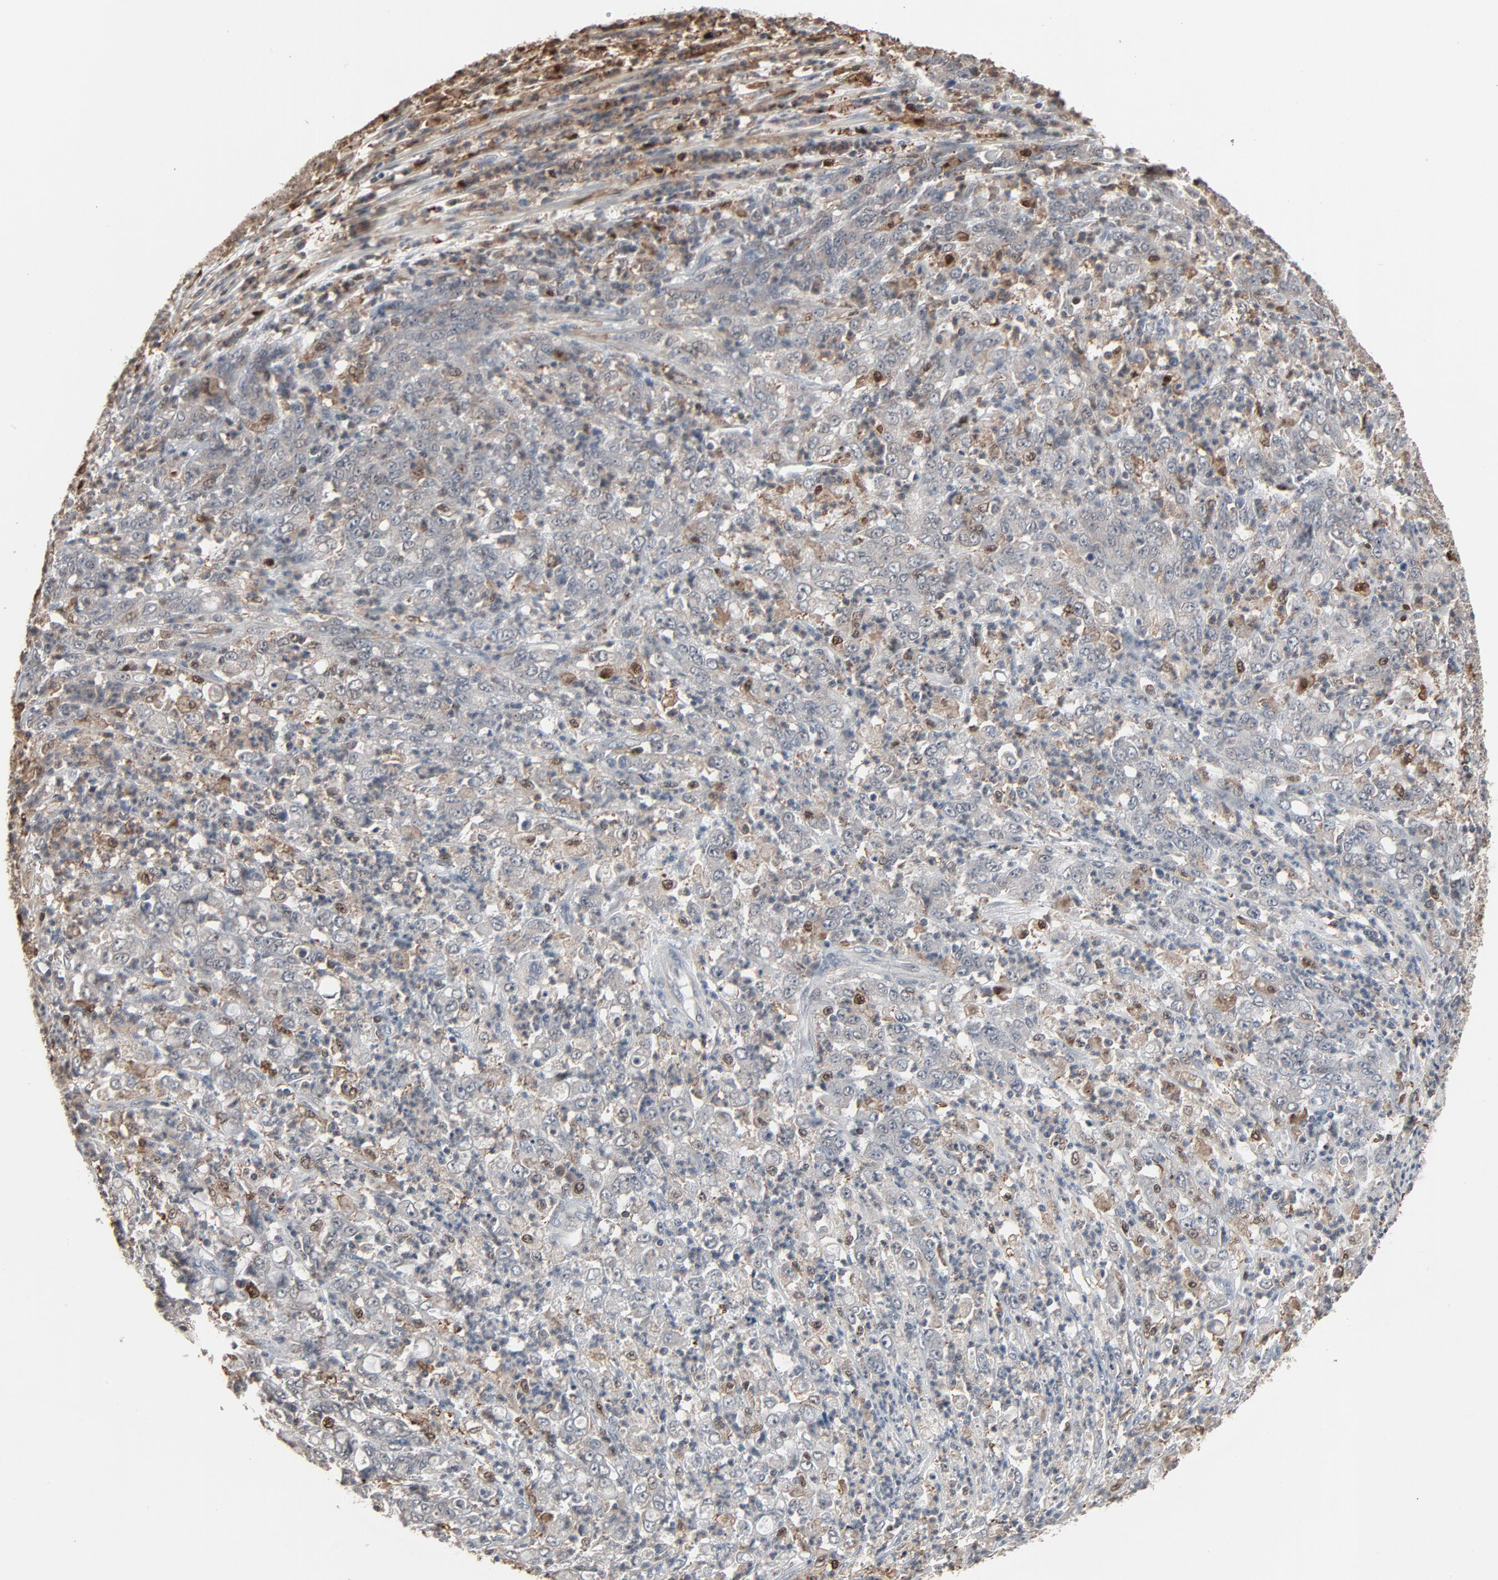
{"staining": {"intensity": "negative", "quantity": "none", "location": "none"}, "tissue": "stomach cancer", "cell_type": "Tumor cells", "image_type": "cancer", "snomed": [{"axis": "morphology", "description": "Adenocarcinoma, NOS"}, {"axis": "topography", "description": "Stomach, lower"}], "caption": "Immunohistochemistry (IHC) image of stomach cancer stained for a protein (brown), which shows no expression in tumor cells.", "gene": "DOCK8", "patient": {"sex": "female", "age": 71}}